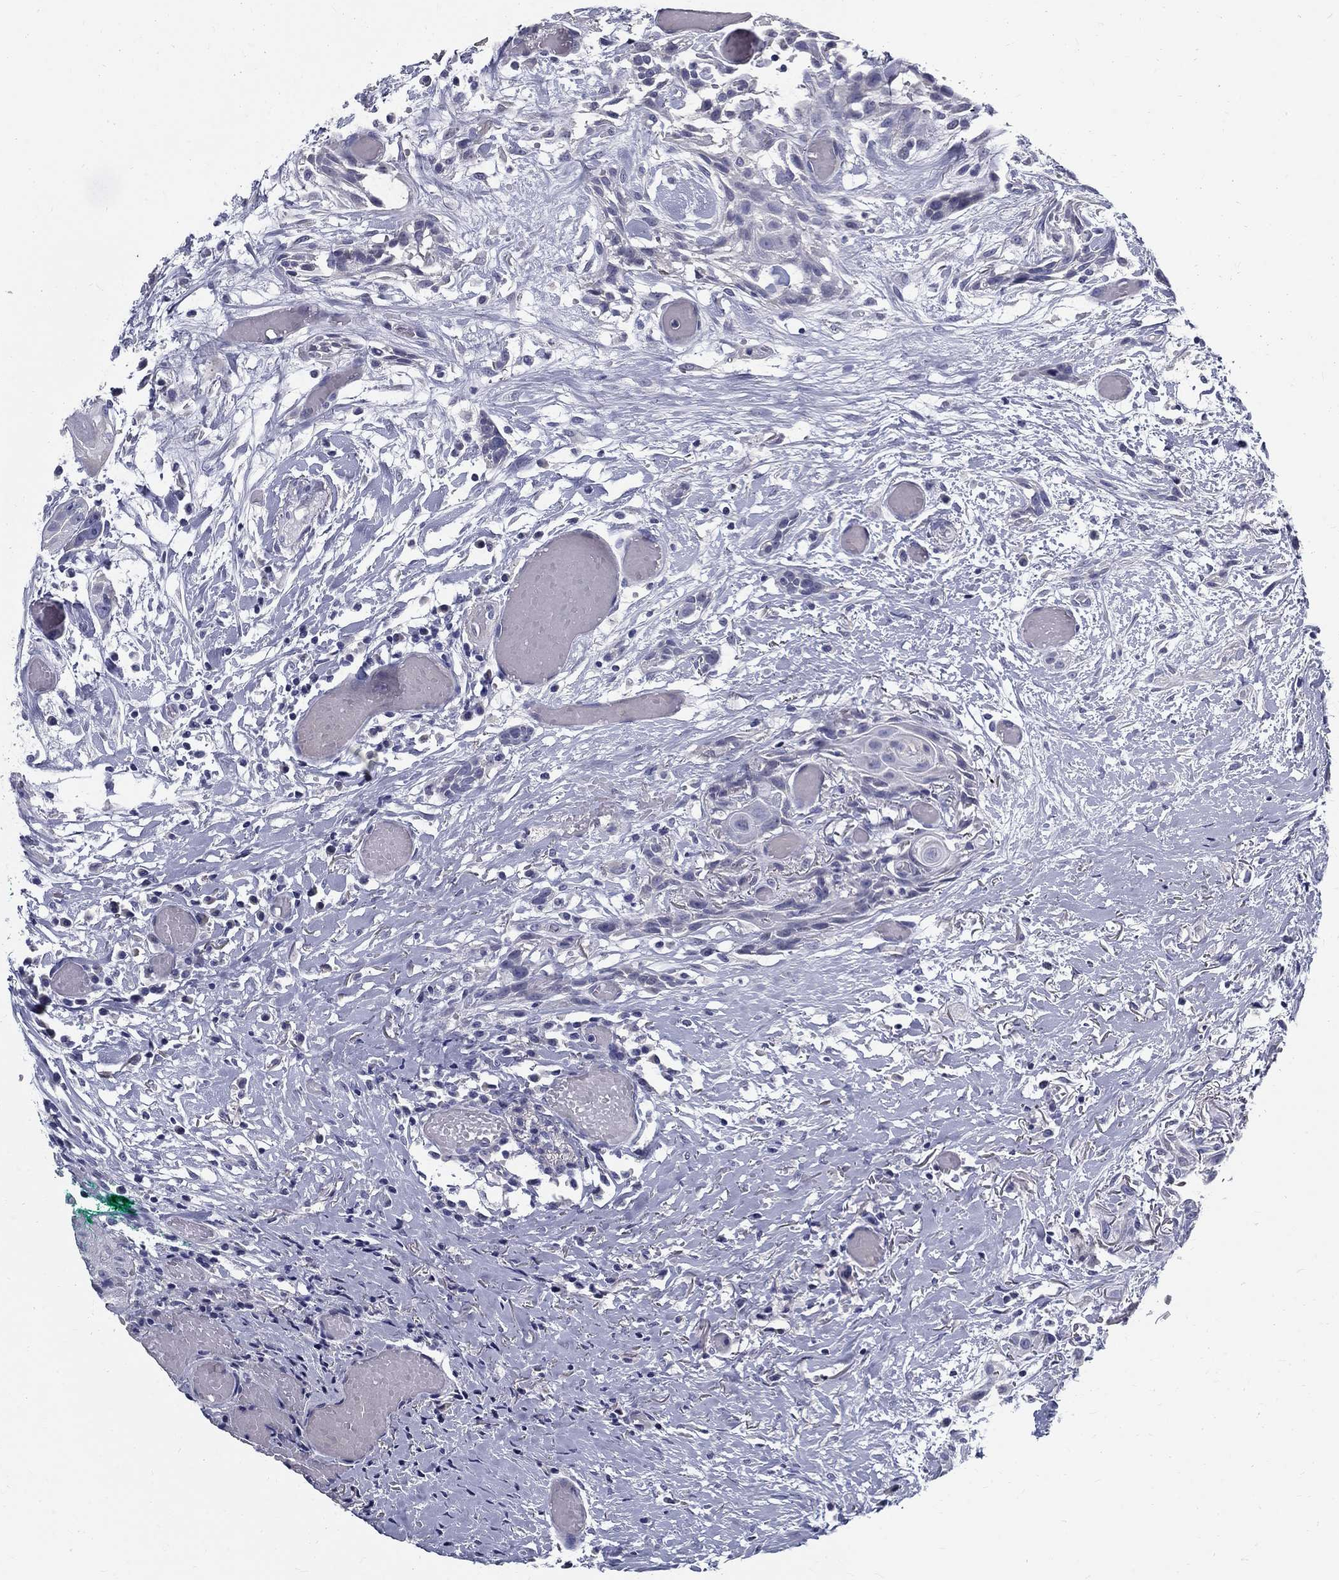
{"staining": {"intensity": "negative", "quantity": "none", "location": "none"}, "tissue": "head and neck cancer", "cell_type": "Tumor cells", "image_type": "cancer", "snomed": [{"axis": "morphology", "description": "Normal tissue, NOS"}, {"axis": "morphology", "description": "Squamous cell carcinoma, NOS"}, {"axis": "topography", "description": "Oral tissue"}, {"axis": "topography", "description": "Salivary gland"}, {"axis": "topography", "description": "Head-Neck"}], "caption": "This image is of squamous cell carcinoma (head and neck) stained with IHC to label a protein in brown with the nuclei are counter-stained blue. There is no expression in tumor cells.", "gene": "TGM4", "patient": {"sex": "female", "age": 62}}